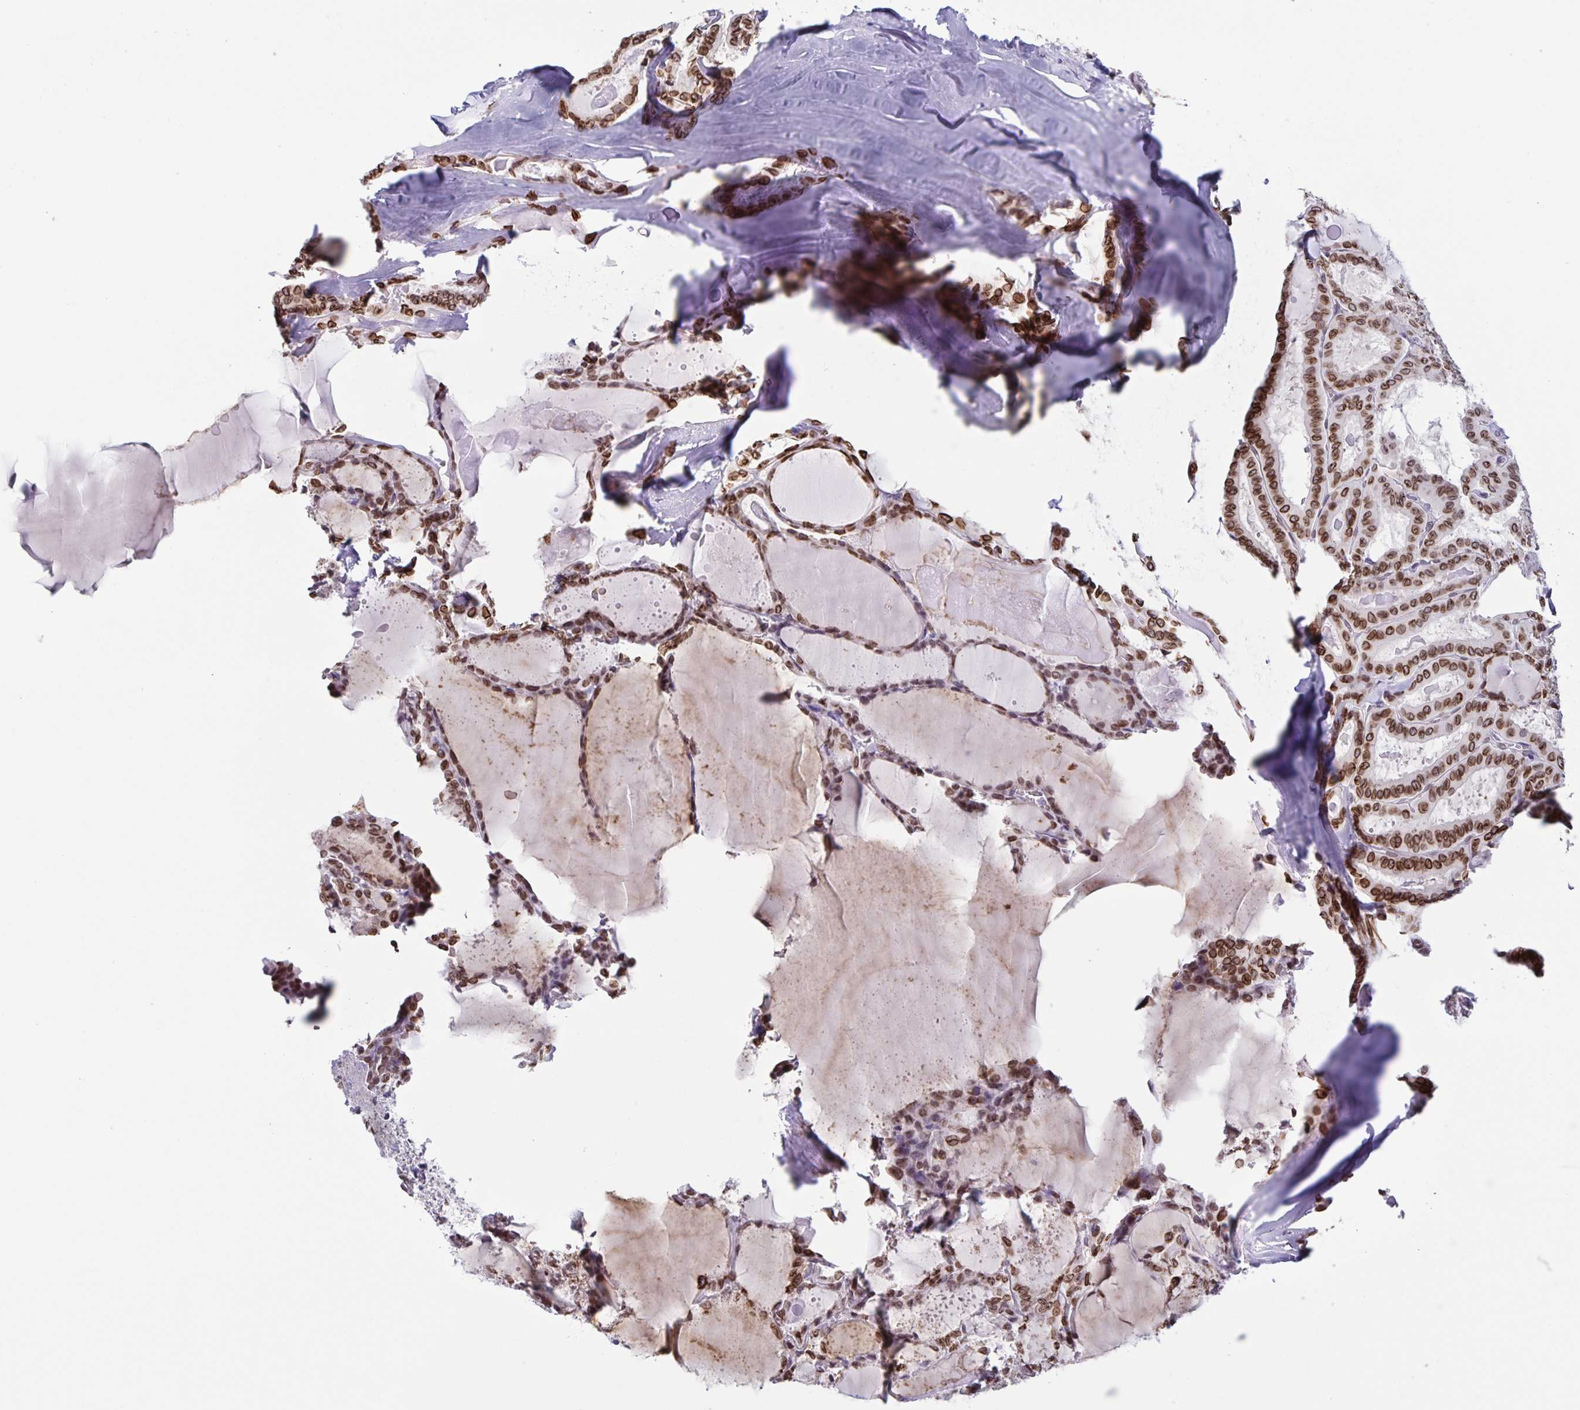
{"staining": {"intensity": "strong", "quantity": ">75%", "location": "cytoplasmic/membranous,nuclear"}, "tissue": "thyroid cancer", "cell_type": "Tumor cells", "image_type": "cancer", "snomed": [{"axis": "morphology", "description": "Papillary adenocarcinoma, NOS"}, {"axis": "topography", "description": "Thyroid gland"}], "caption": "Thyroid papillary adenocarcinoma stained with a protein marker displays strong staining in tumor cells.", "gene": "SYNE2", "patient": {"sex": "male", "age": 87}}